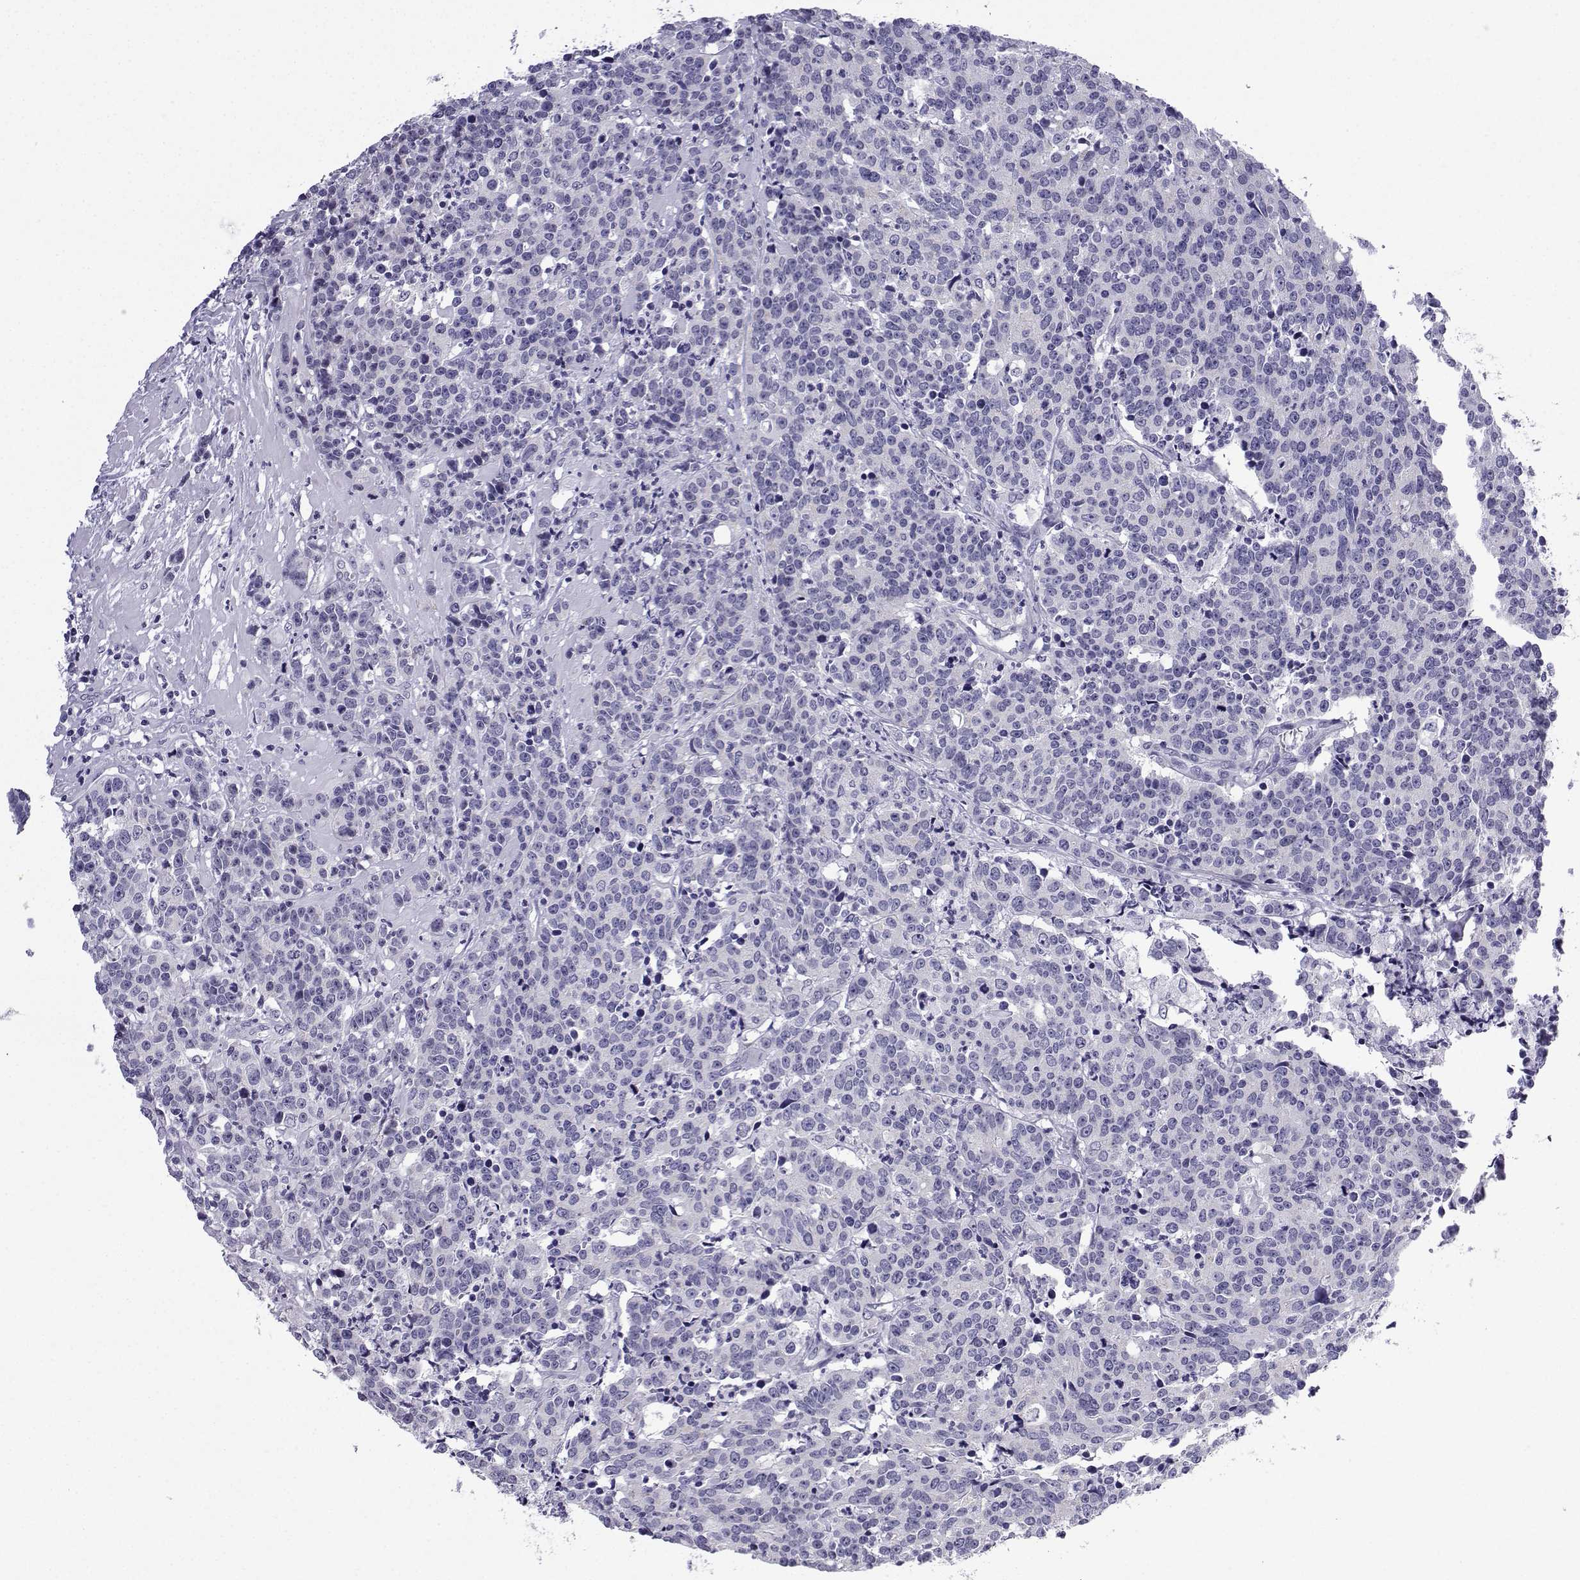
{"staining": {"intensity": "negative", "quantity": "none", "location": "none"}, "tissue": "prostate cancer", "cell_type": "Tumor cells", "image_type": "cancer", "snomed": [{"axis": "morphology", "description": "Adenocarcinoma, NOS"}, {"axis": "topography", "description": "Prostate"}], "caption": "Immunohistochemistry (IHC) photomicrograph of neoplastic tissue: prostate adenocarcinoma stained with DAB (3,3'-diaminobenzidine) reveals no significant protein positivity in tumor cells.", "gene": "ACRBP", "patient": {"sex": "male", "age": 67}}